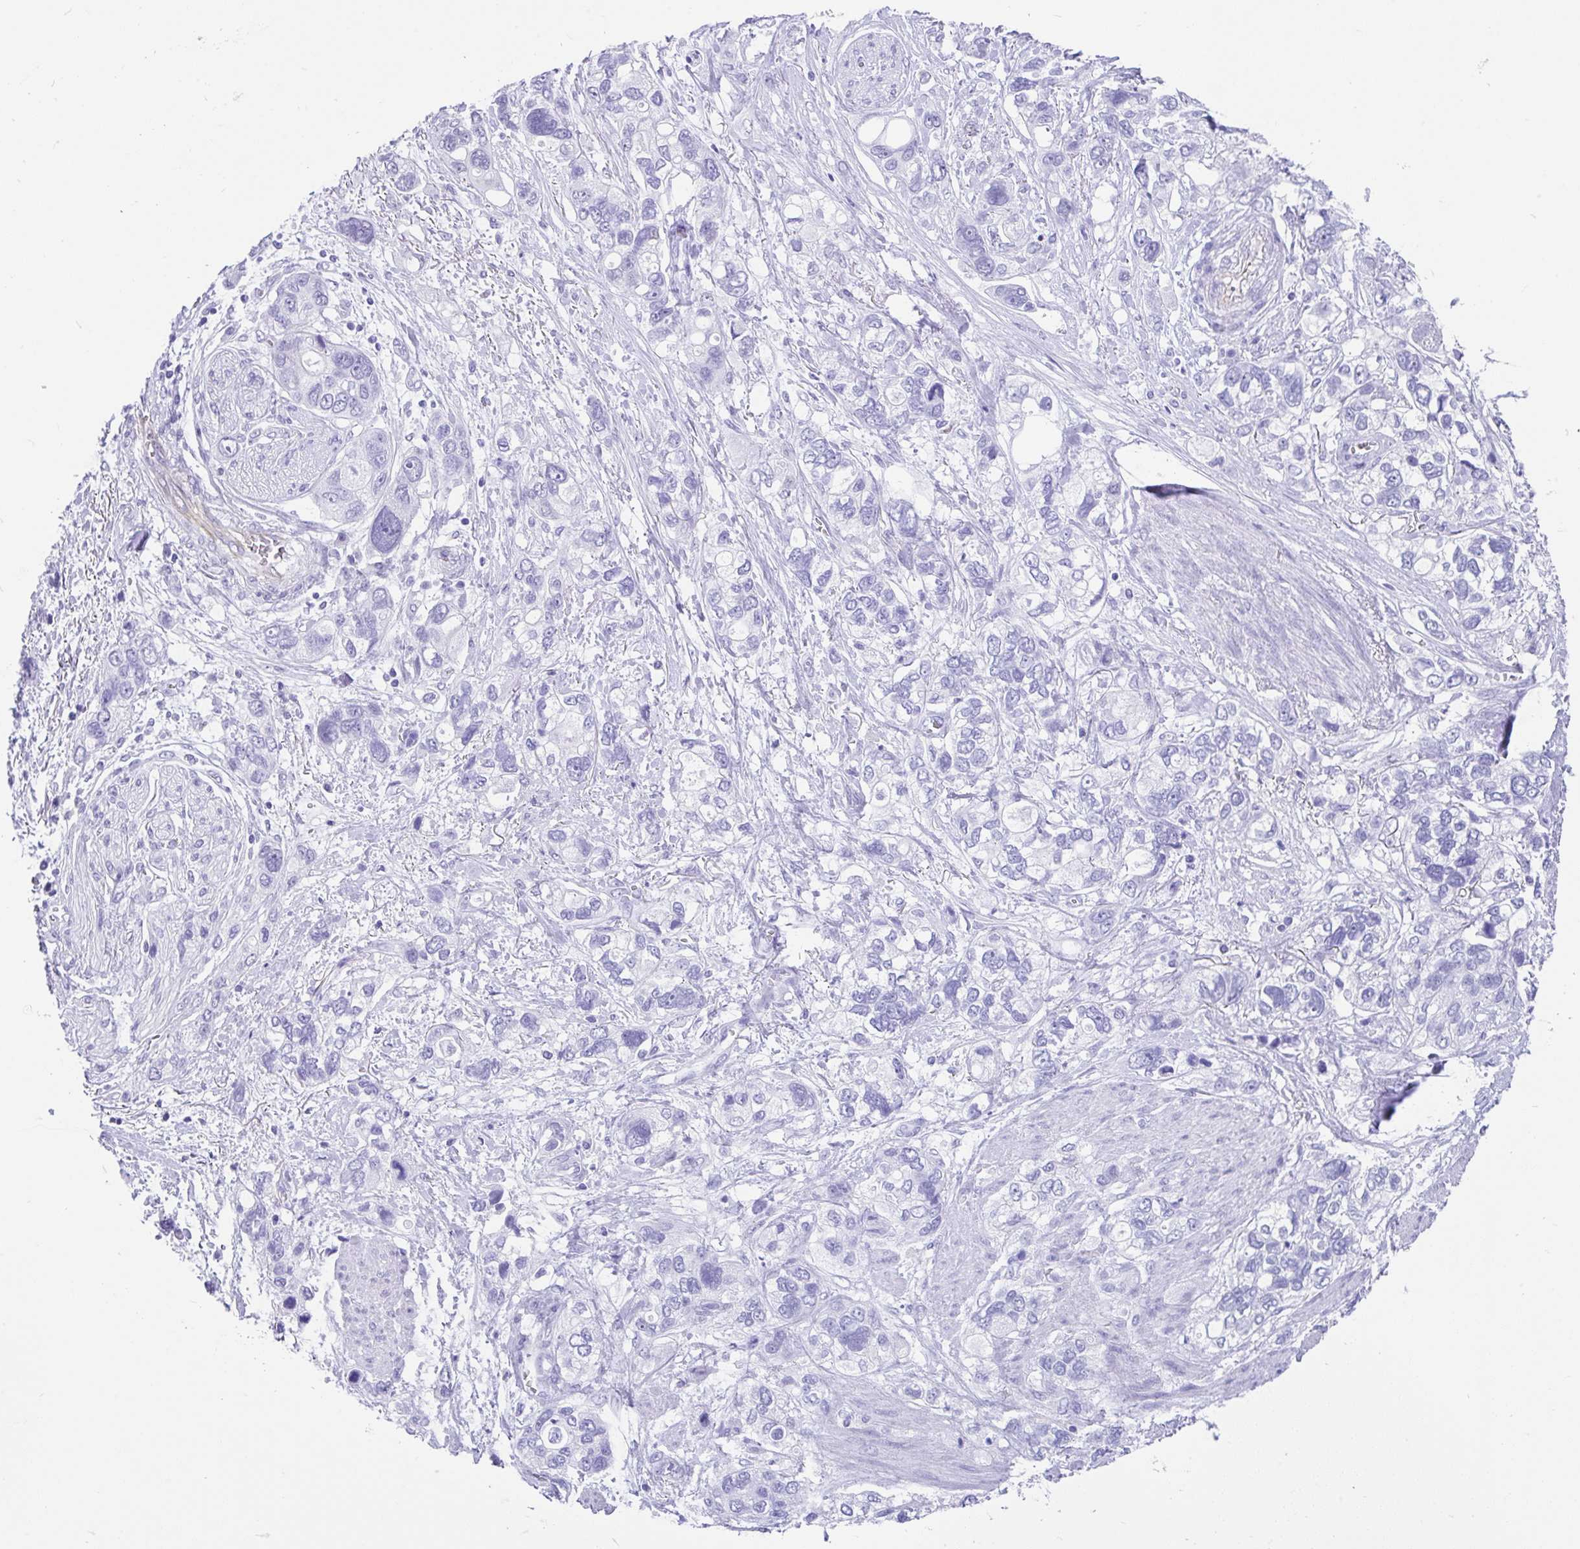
{"staining": {"intensity": "negative", "quantity": "none", "location": "none"}, "tissue": "stomach cancer", "cell_type": "Tumor cells", "image_type": "cancer", "snomed": [{"axis": "morphology", "description": "Adenocarcinoma, NOS"}, {"axis": "topography", "description": "Stomach, upper"}], "caption": "There is no significant staining in tumor cells of stomach cancer (adenocarcinoma). Nuclei are stained in blue.", "gene": "FAM107A", "patient": {"sex": "female", "age": 81}}